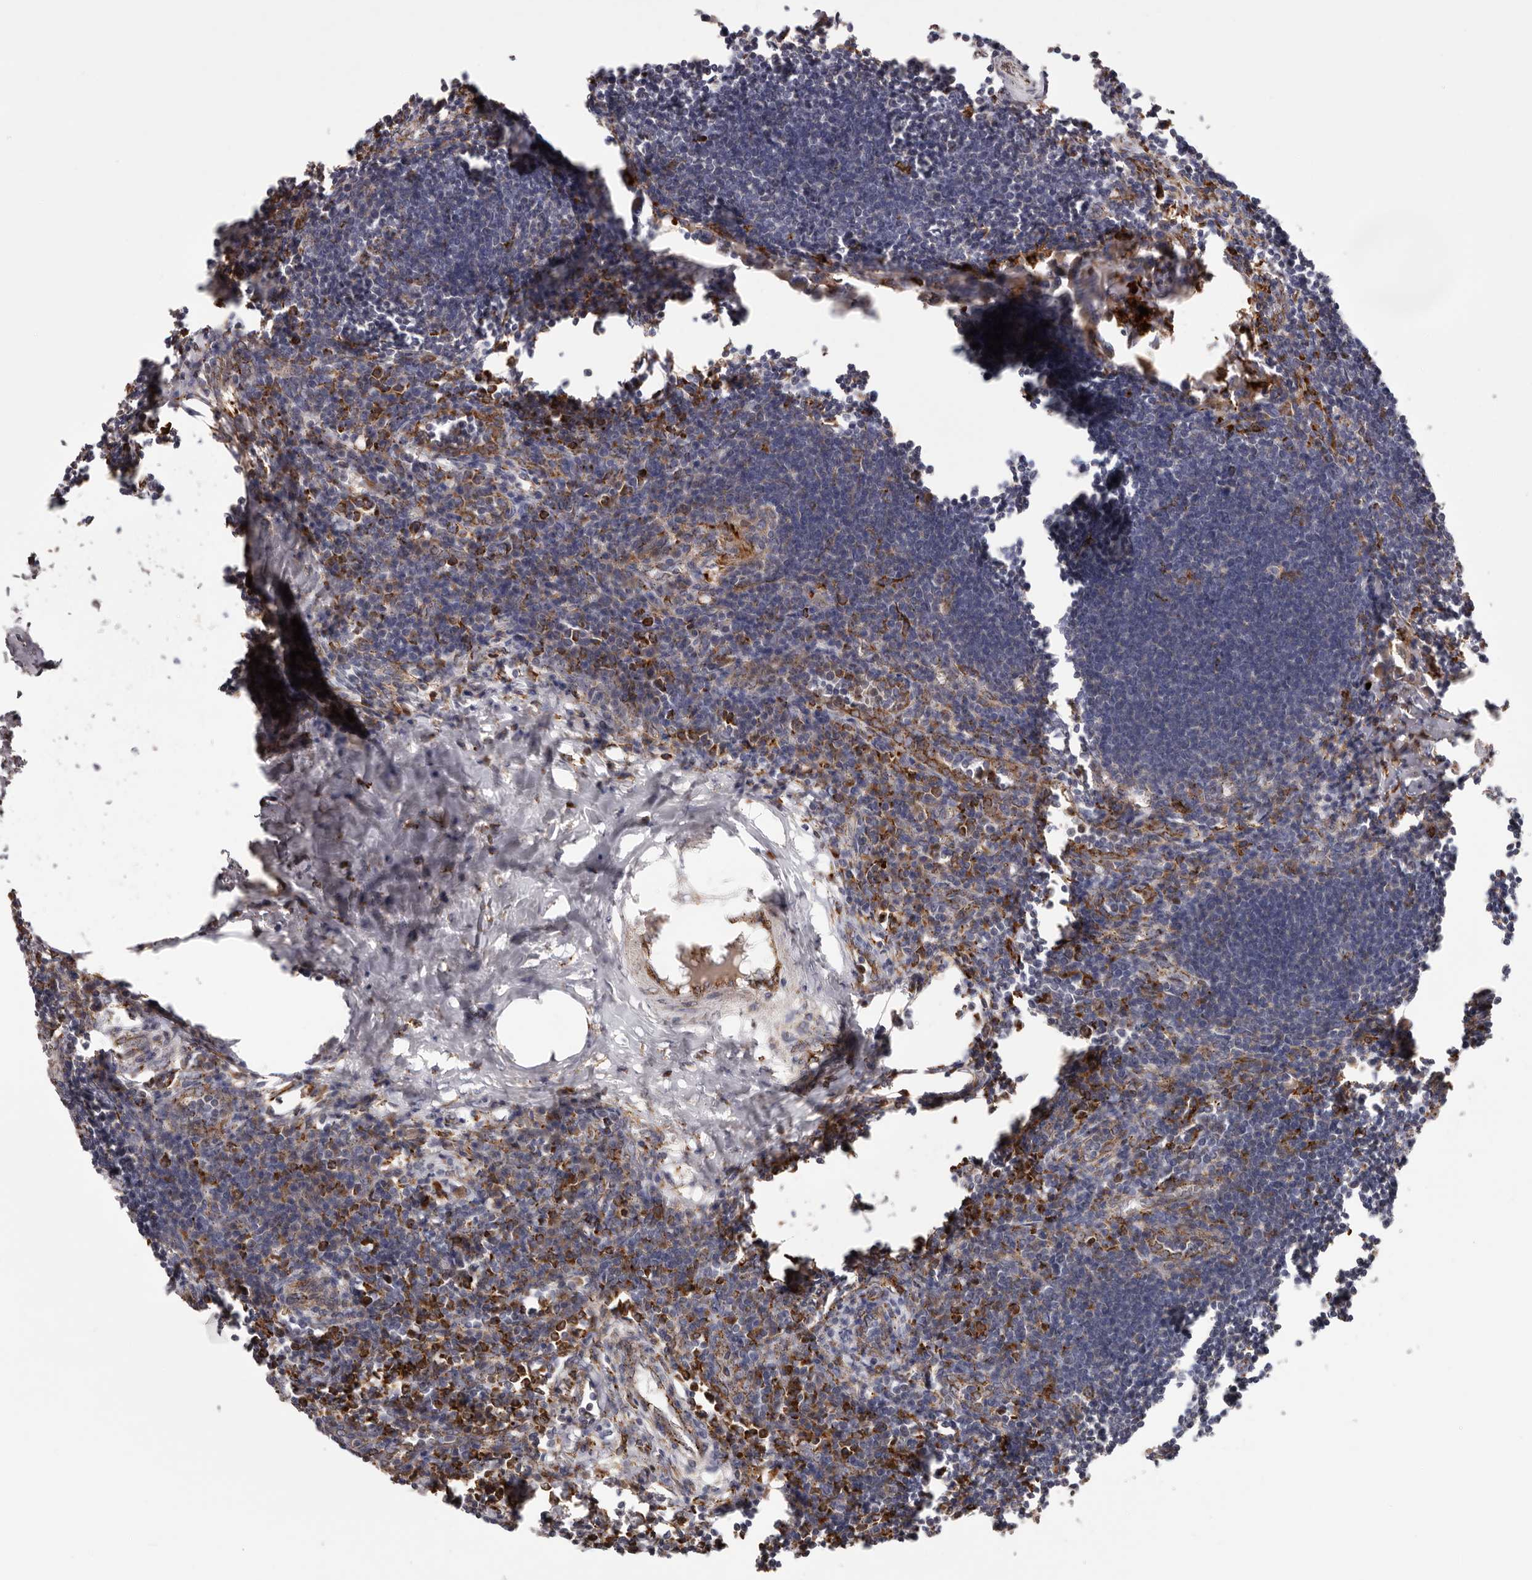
{"staining": {"intensity": "strong", "quantity": "<25%", "location": "cytoplasmic/membranous"}, "tissue": "lymph node", "cell_type": "Germinal center cells", "image_type": "normal", "snomed": [{"axis": "morphology", "description": "Normal tissue, NOS"}, {"axis": "morphology", "description": "Malignant melanoma, Metastatic site"}, {"axis": "topography", "description": "Lymph node"}], "caption": "This is an image of IHC staining of unremarkable lymph node, which shows strong positivity in the cytoplasmic/membranous of germinal center cells.", "gene": "GRN", "patient": {"sex": "male", "age": 41}}